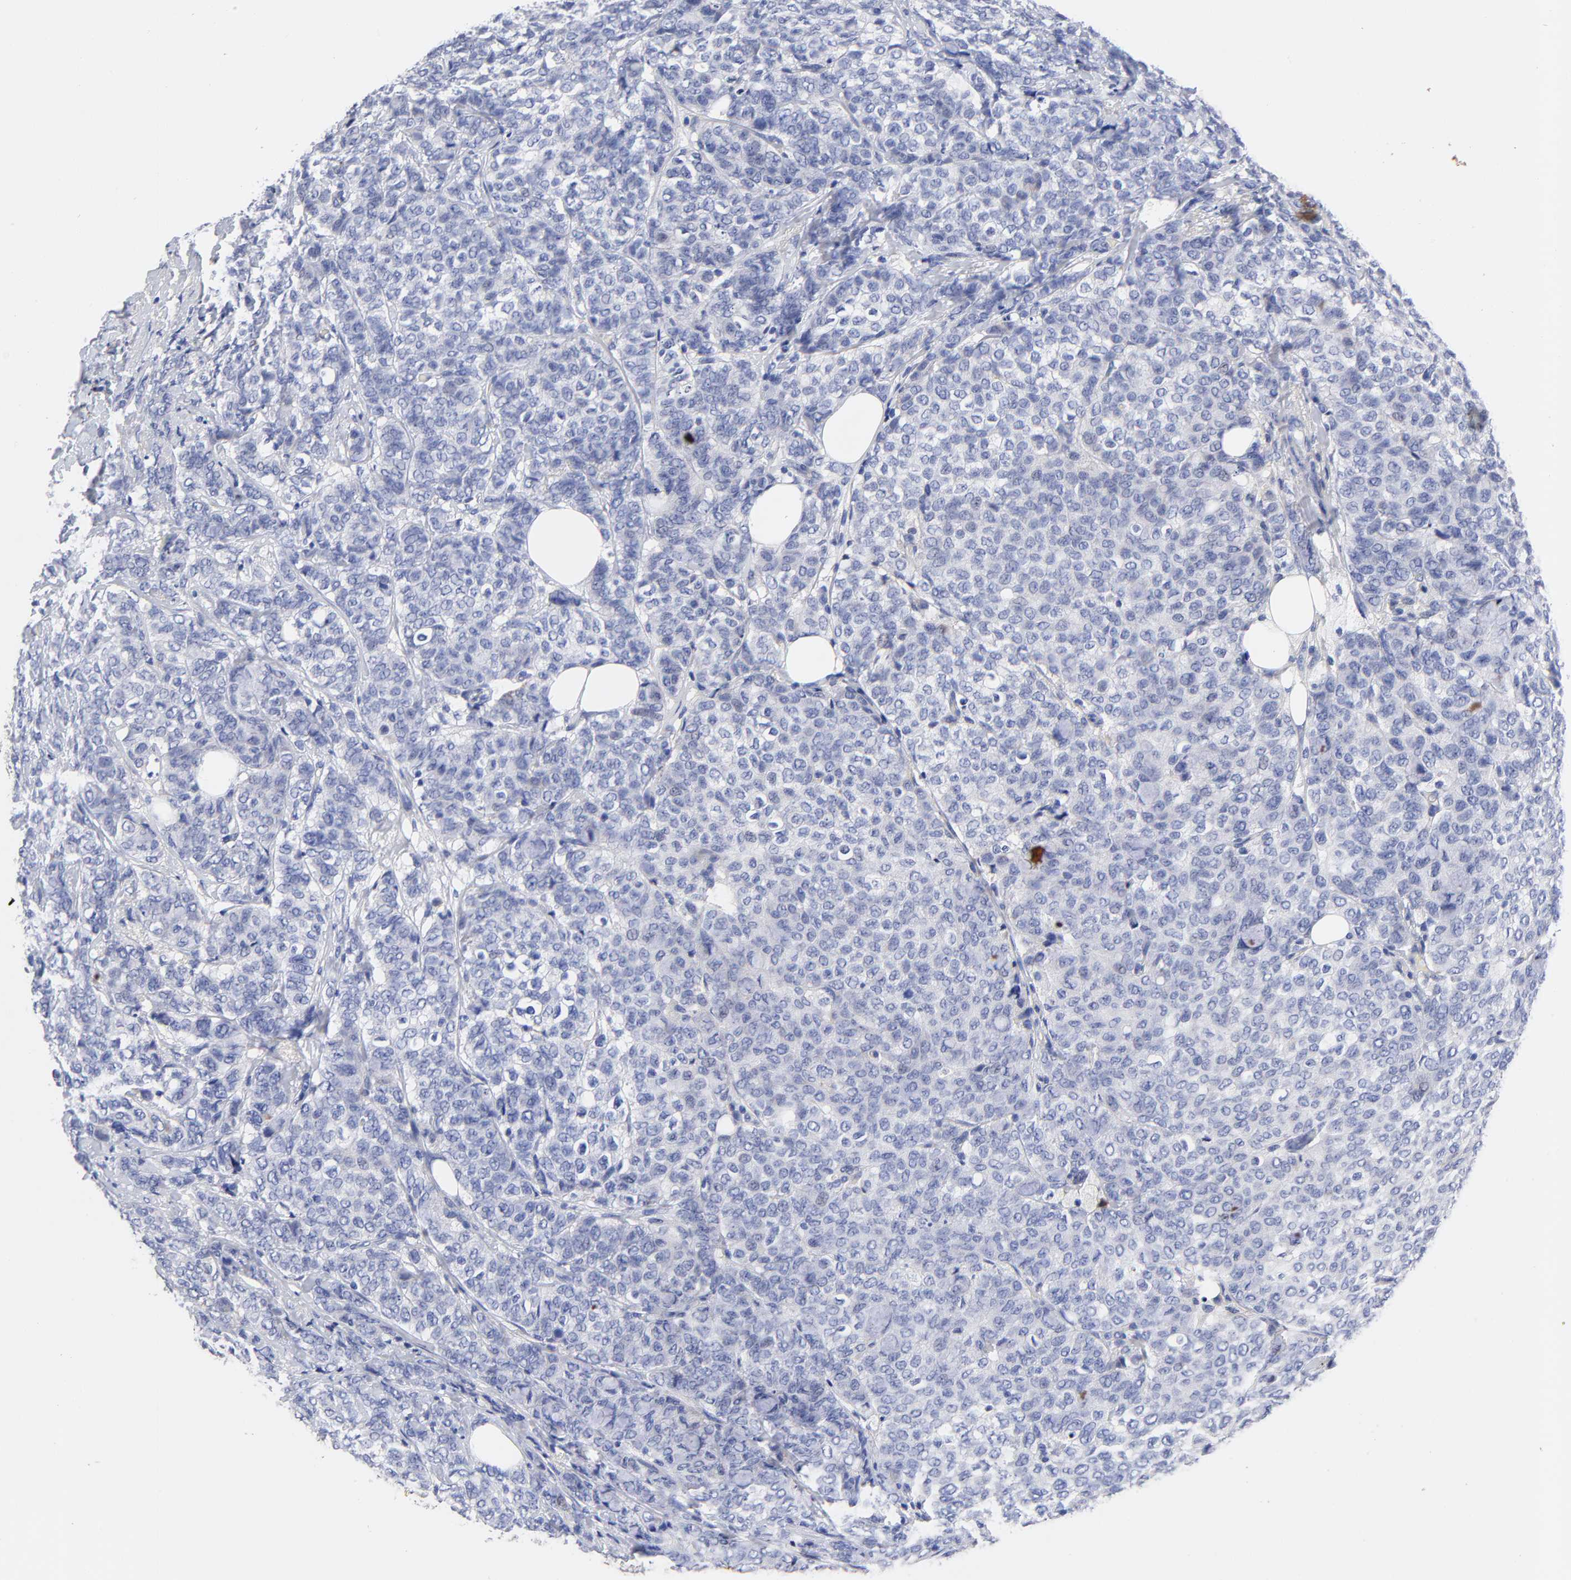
{"staining": {"intensity": "weak", "quantity": "<25%", "location": "cytoplasmic/membranous"}, "tissue": "breast cancer", "cell_type": "Tumor cells", "image_type": "cancer", "snomed": [{"axis": "morphology", "description": "Lobular carcinoma"}, {"axis": "topography", "description": "Breast"}], "caption": "There is no significant staining in tumor cells of lobular carcinoma (breast). The staining is performed using DAB brown chromogen with nuclei counter-stained in using hematoxylin.", "gene": "IGLV3-10", "patient": {"sex": "female", "age": 60}}